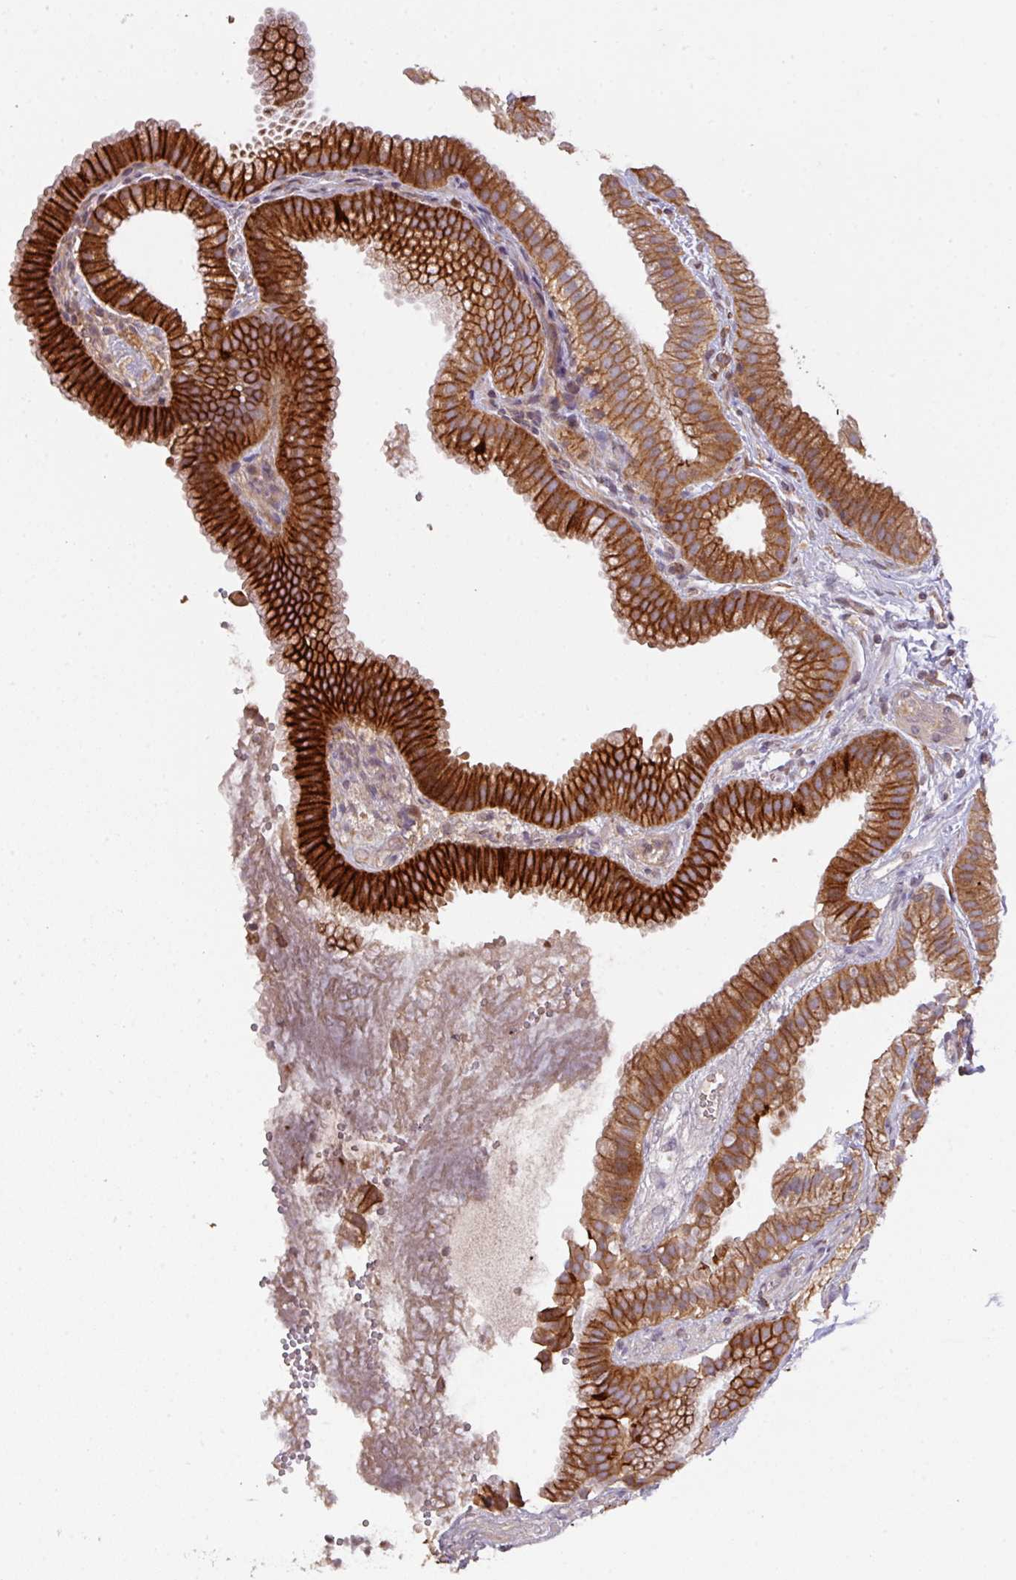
{"staining": {"intensity": "strong", "quantity": ">75%", "location": "cytoplasmic/membranous"}, "tissue": "gallbladder", "cell_type": "Glandular cells", "image_type": "normal", "snomed": [{"axis": "morphology", "description": "Normal tissue, NOS"}, {"axis": "topography", "description": "Gallbladder"}], "caption": "Immunohistochemical staining of unremarkable gallbladder reveals strong cytoplasmic/membranous protein positivity in about >75% of glandular cells. The protein of interest is shown in brown color, while the nuclei are stained blue.", "gene": "CYFIP2", "patient": {"sex": "female", "age": 63}}